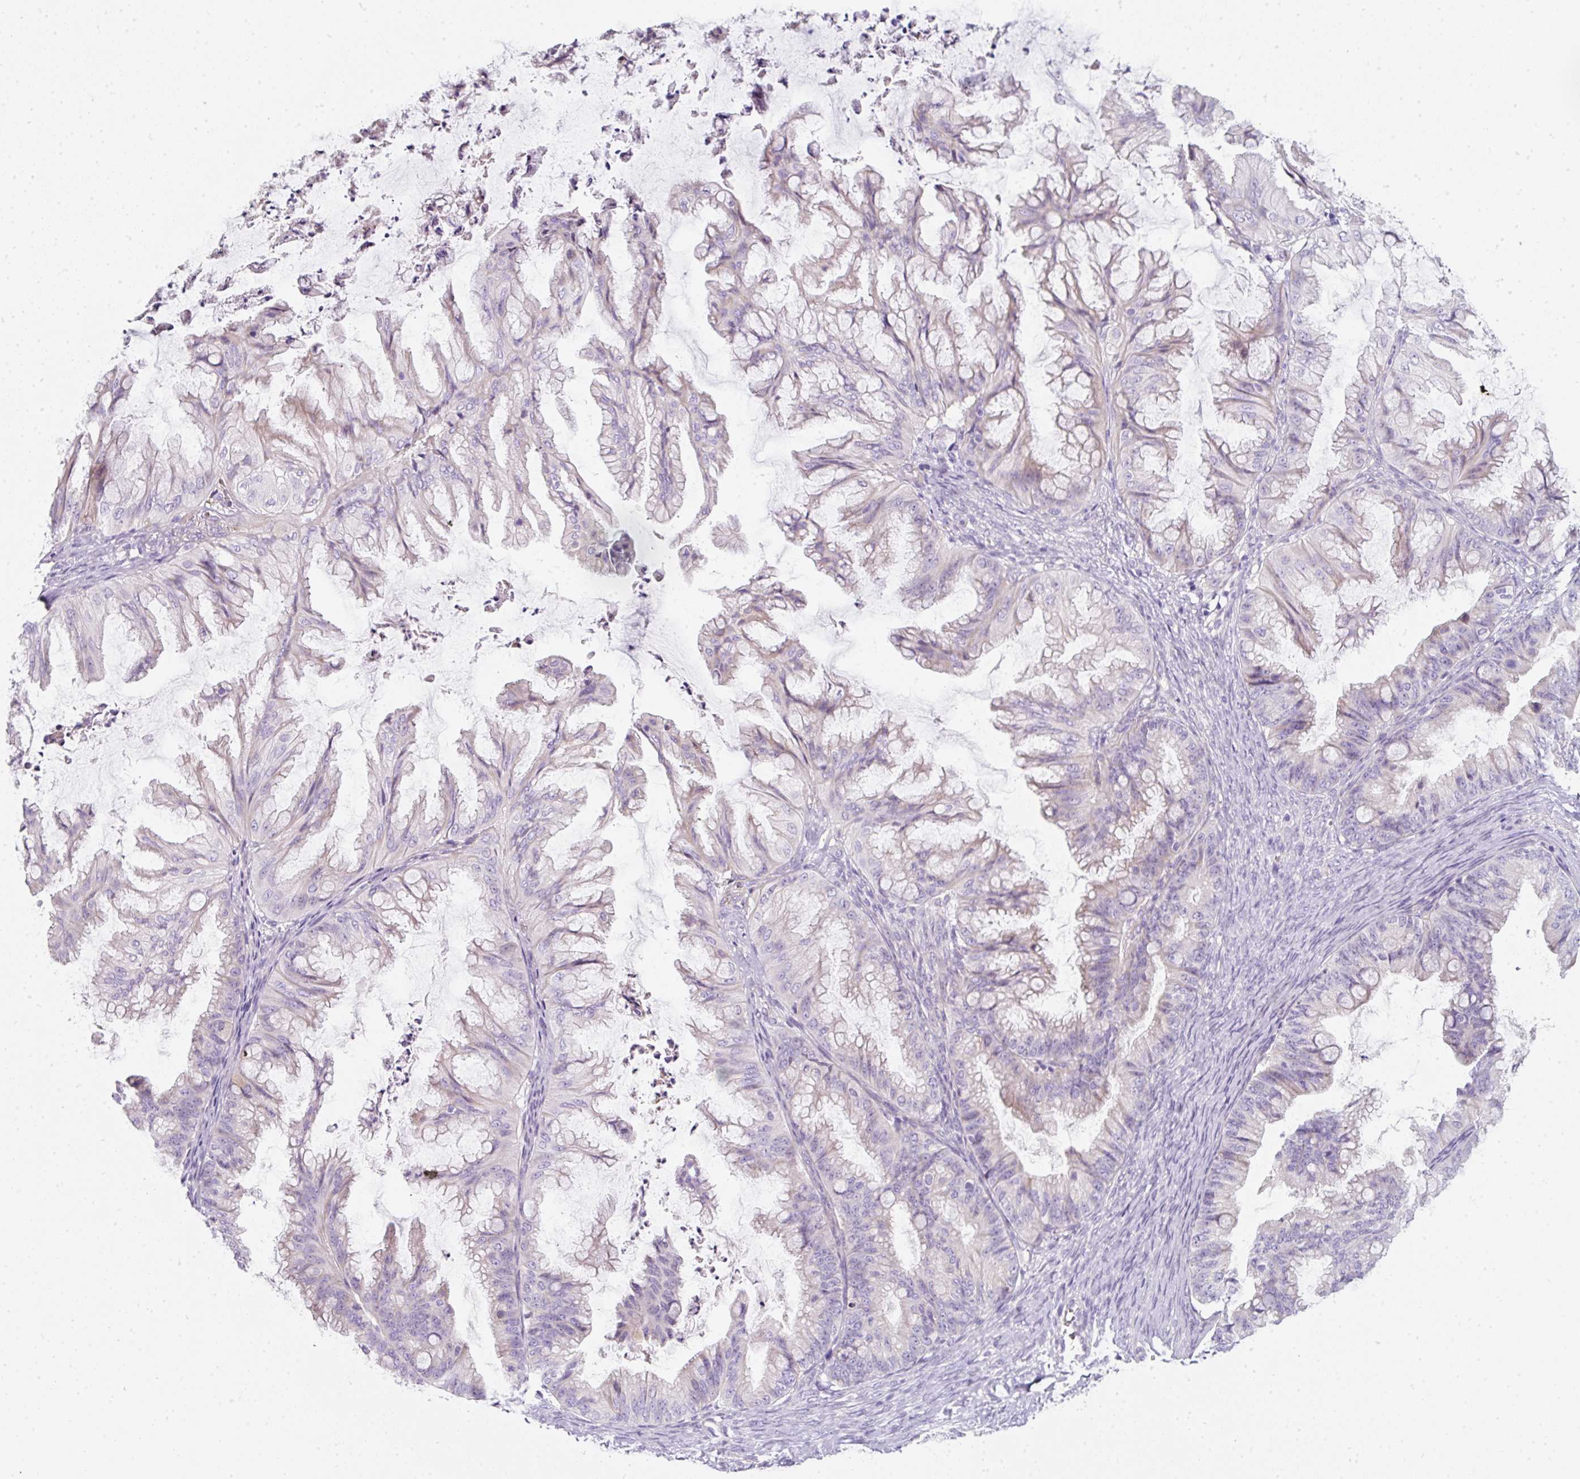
{"staining": {"intensity": "negative", "quantity": "none", "location": "none"}, "tissue": "ovarian cancer", "cell_type": "Tumor cells", "image_type": "cancer", "snomed": [{"axis": "morphology", "description": "Cystadenocarcinoma, mucinous, NOS"}, {"axis": "topography", "description": "Ovary"}], "caption": "Micrograph shows no significant protein staining in tumor cells of ovarian mucinous cystadenocarcinoma.", "gene": "ERAP2", "patient": {"sex": "female", "age": 35}}